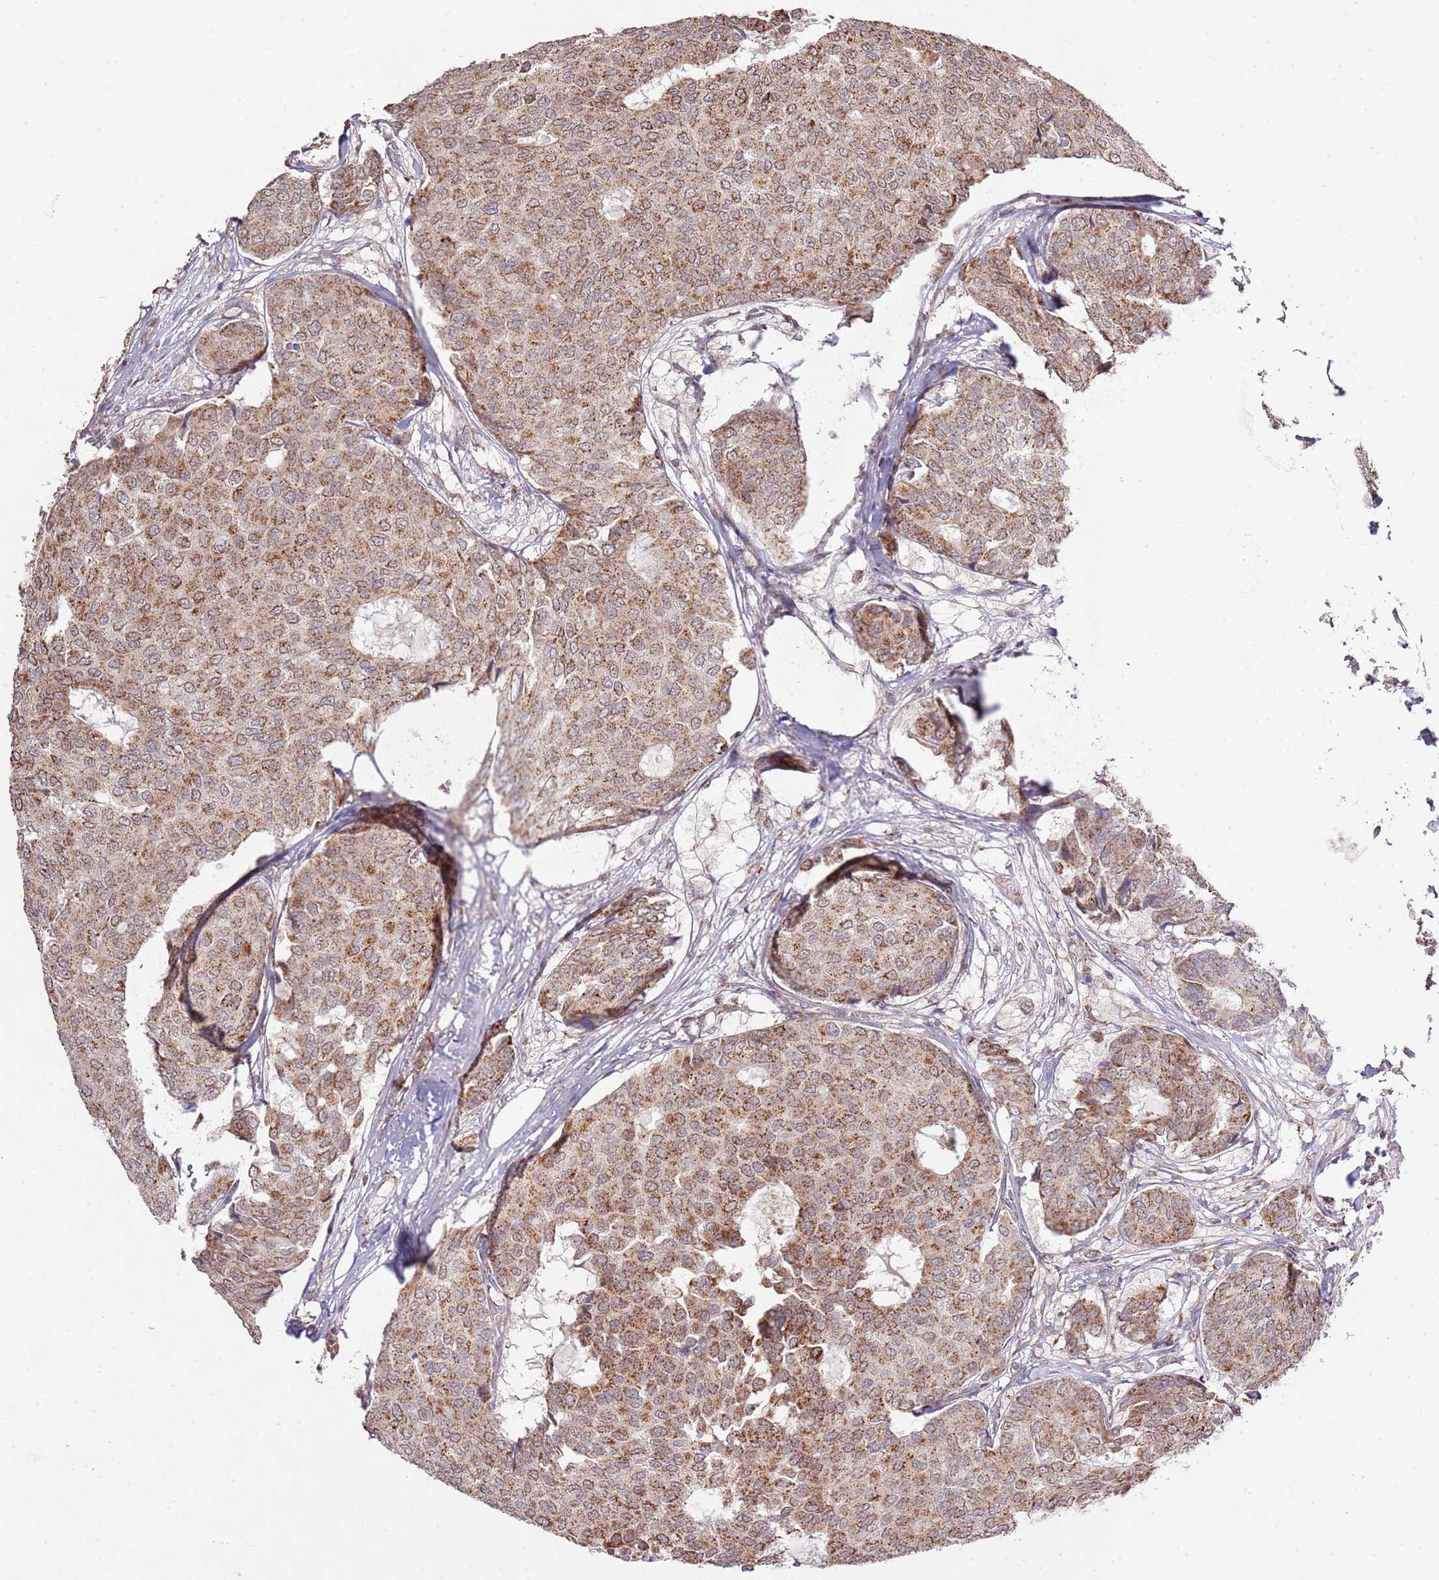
{"staining": {"intensity": "moderate", "quantity": ">75%", "location": "cytoplasmic/membranous"}, "tissue": "breast cancer", "cell_type": "Tumor cells", "image_type": "cancer", "snomed": [{"axis": "morphology", "description": "Duct carcinoma"}, {"axis": "topography", "description": "Breast"}], "caption": "Tumor cells exhibit moderate cytoplasmic/membranous staining in about >75% of cells in breast cancer. The staining is performed using DAB brown chromogen to label protein expression. The nuclei are counter-stained blue using hematoxylin.", "gene": "IVD", "patient": {"sex": "female", "age": 75}}